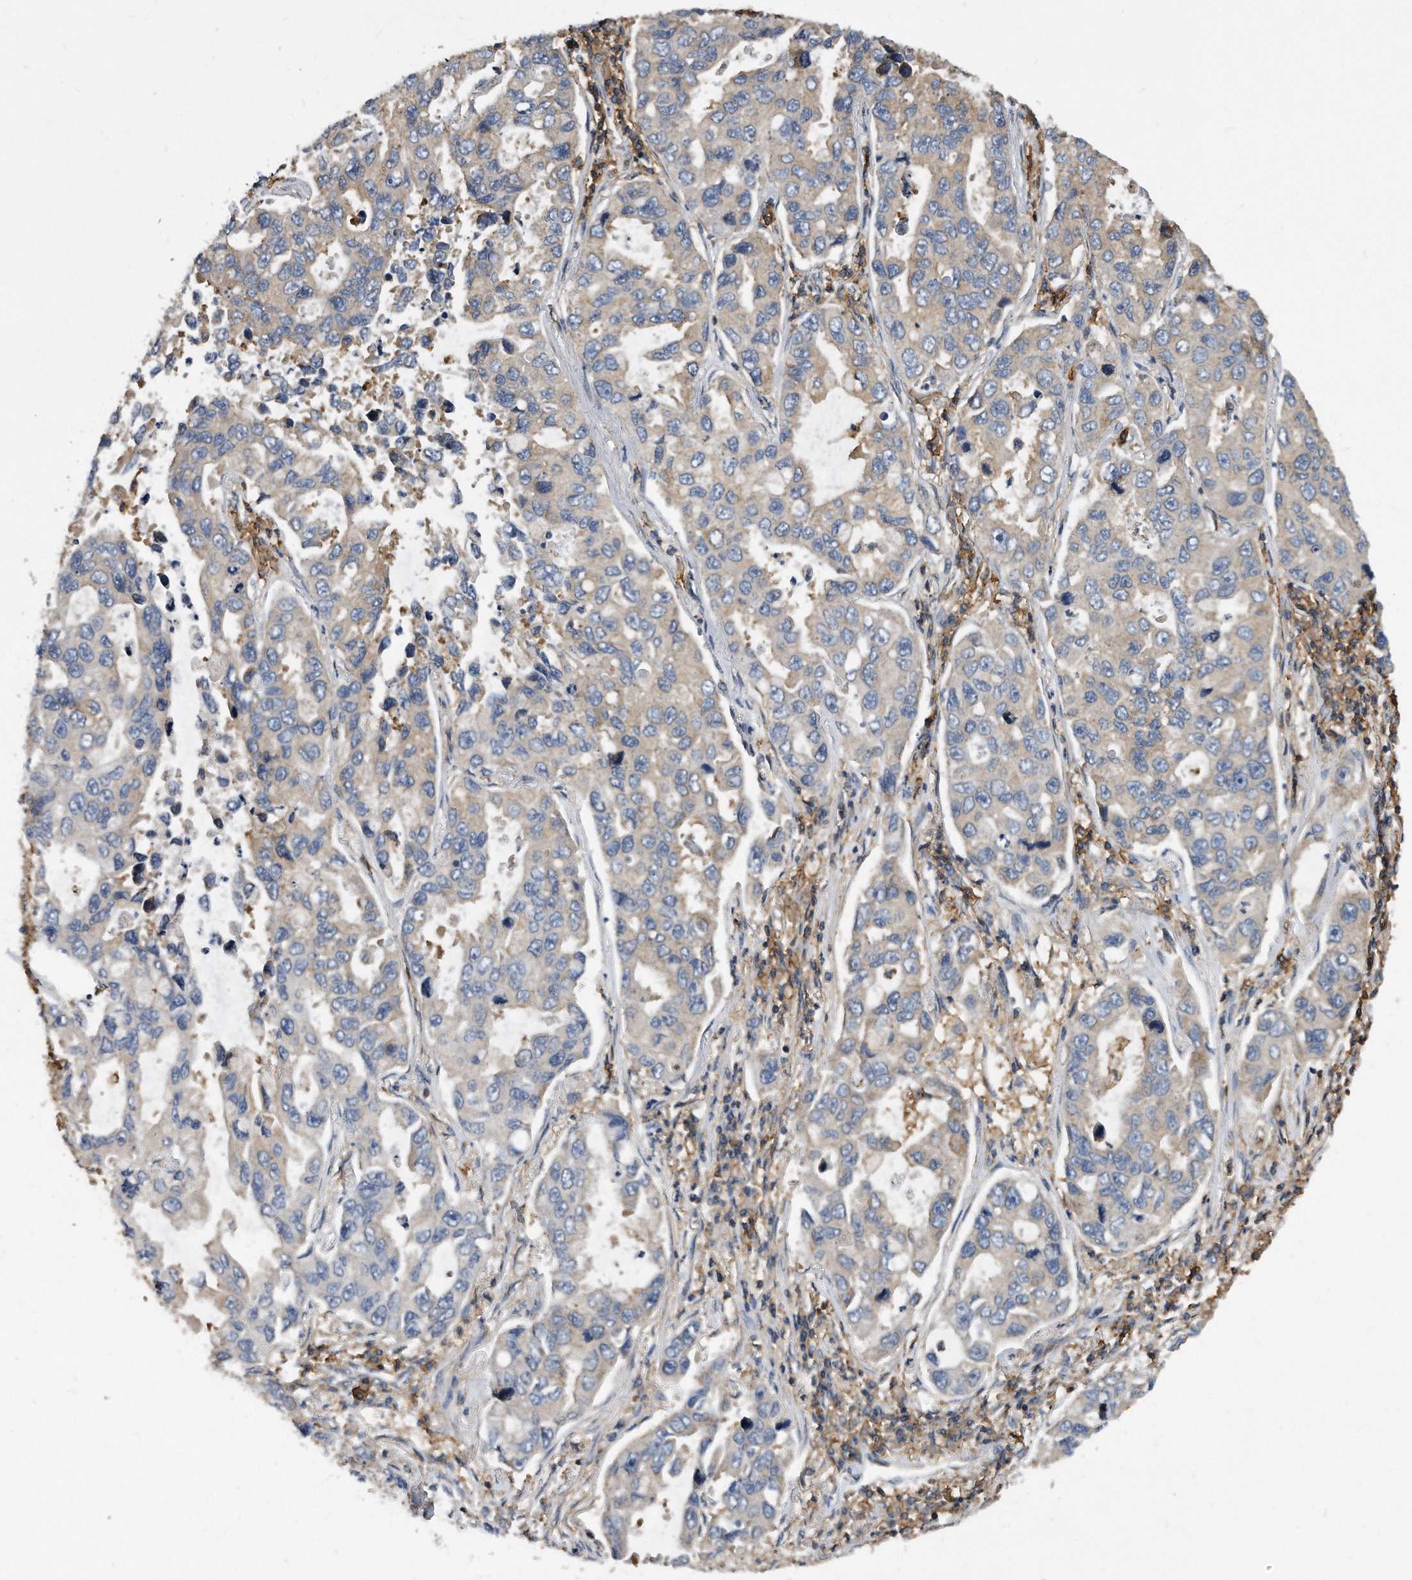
{"staining": {"intensity": "weak", "quantity": "<25%", "location": "cytoplasmic/membranous"}, "tissue": "lung cancer", "cell_type": "Tumor cells", "image_type": "cancer", "snomed": [{"axis": "morphology", "description": "Adenocarcinoma, NOS"}, {"axis": "topography", "description": "Lung"}], "caption": "This is a micrograph of immunohistochemistry (IHC) staining of lung adenocarcinoma, which shows no expression in tumor cells.", "gene": "ATG5", "patient": {"sex": "male", "age": 64}}